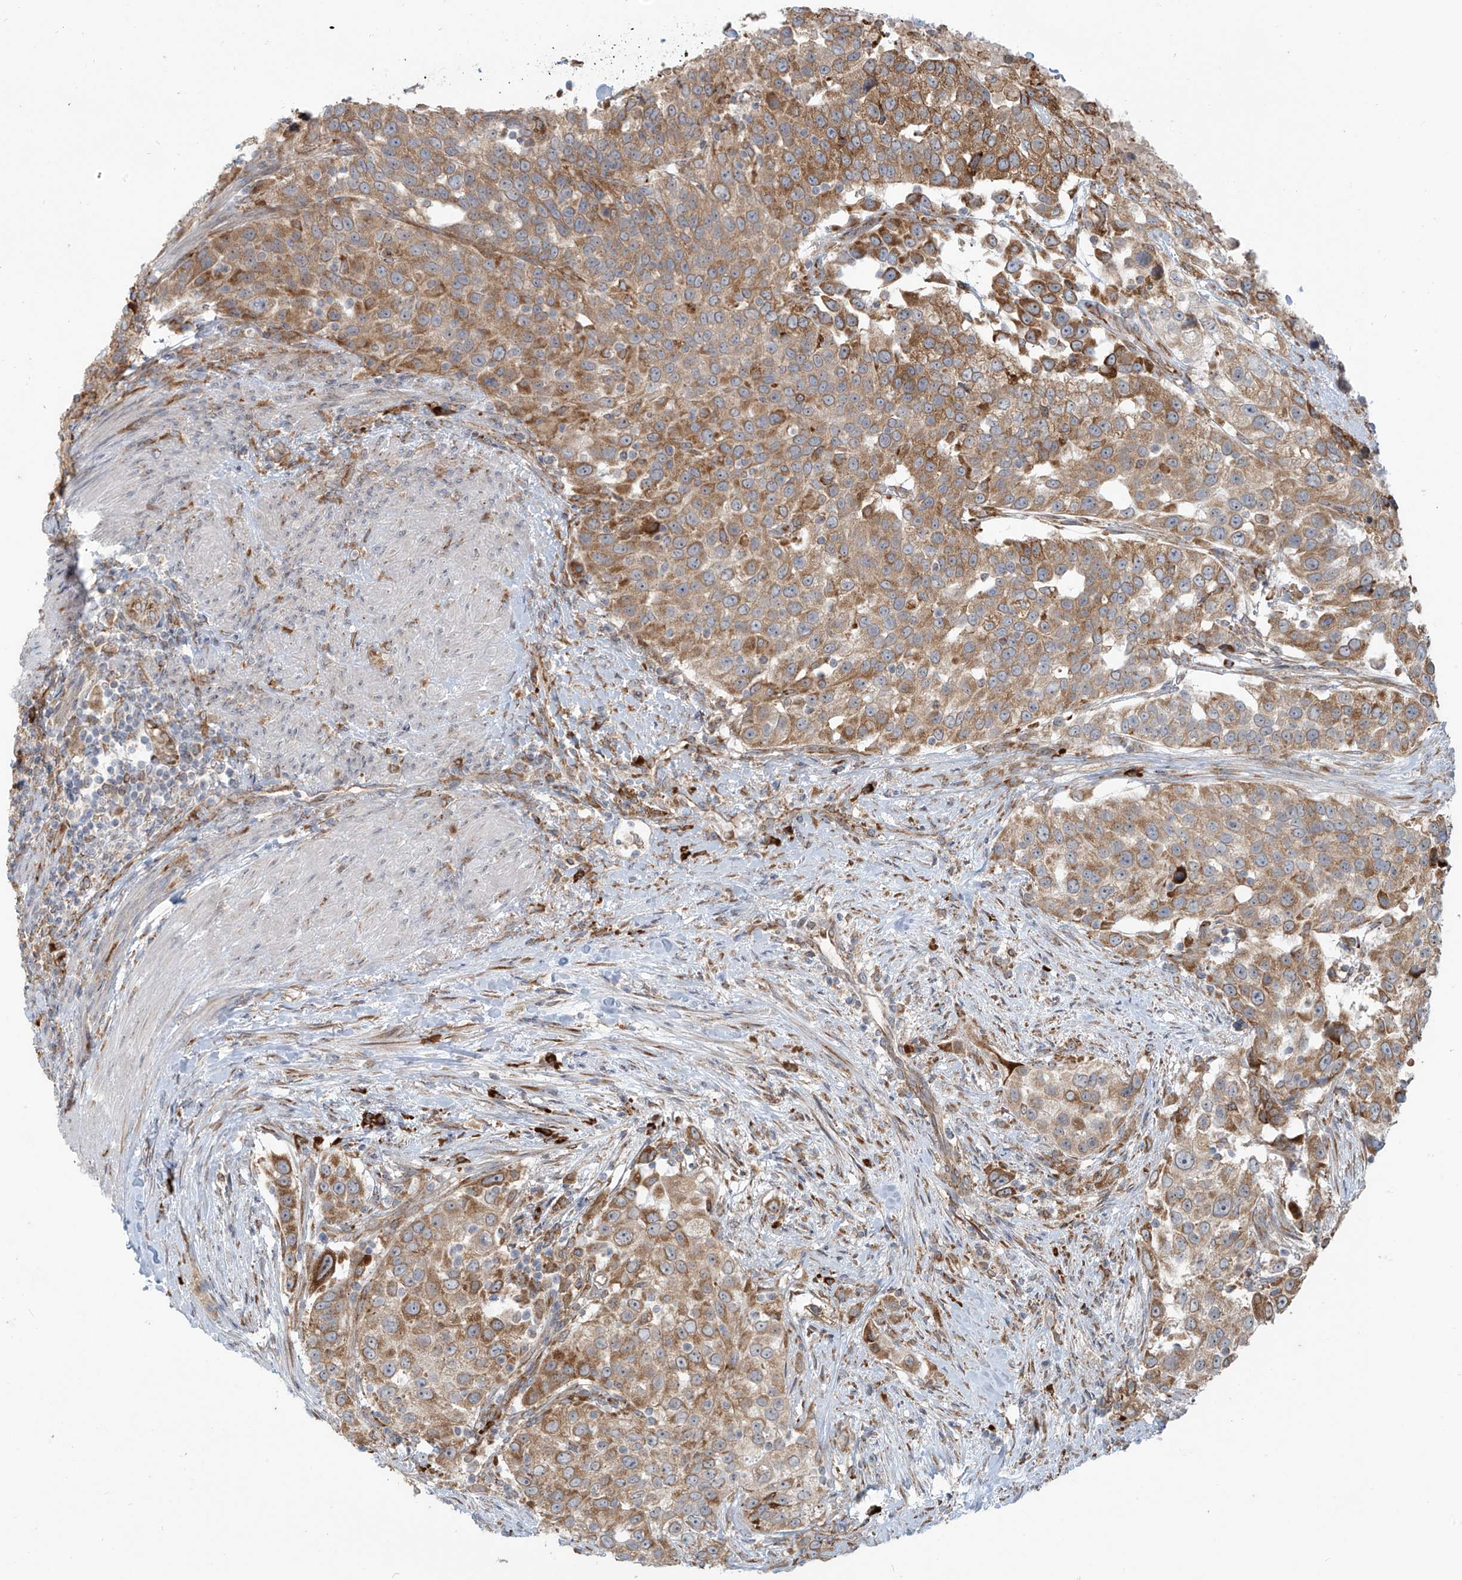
{"staining": {"intensity": "moderate", "quantity": ">75%", "location": "cytoplasmic/membranous"}, "tissue": "urothelial cancer", "cell_type": "Tumor cells", "image_type": "cancer", "snomed": [{"axis": "morphology", "description": "Urothelial carcinoma, High grade"}, {"axis": "topography", "description": "Urinary bladder"}], "caption": "Urothelial cancer stained with a protein marker displays moderate staining in tumor cells.", "gene": "KATNIP", "patient": {"sex": "female", "age": 80}}